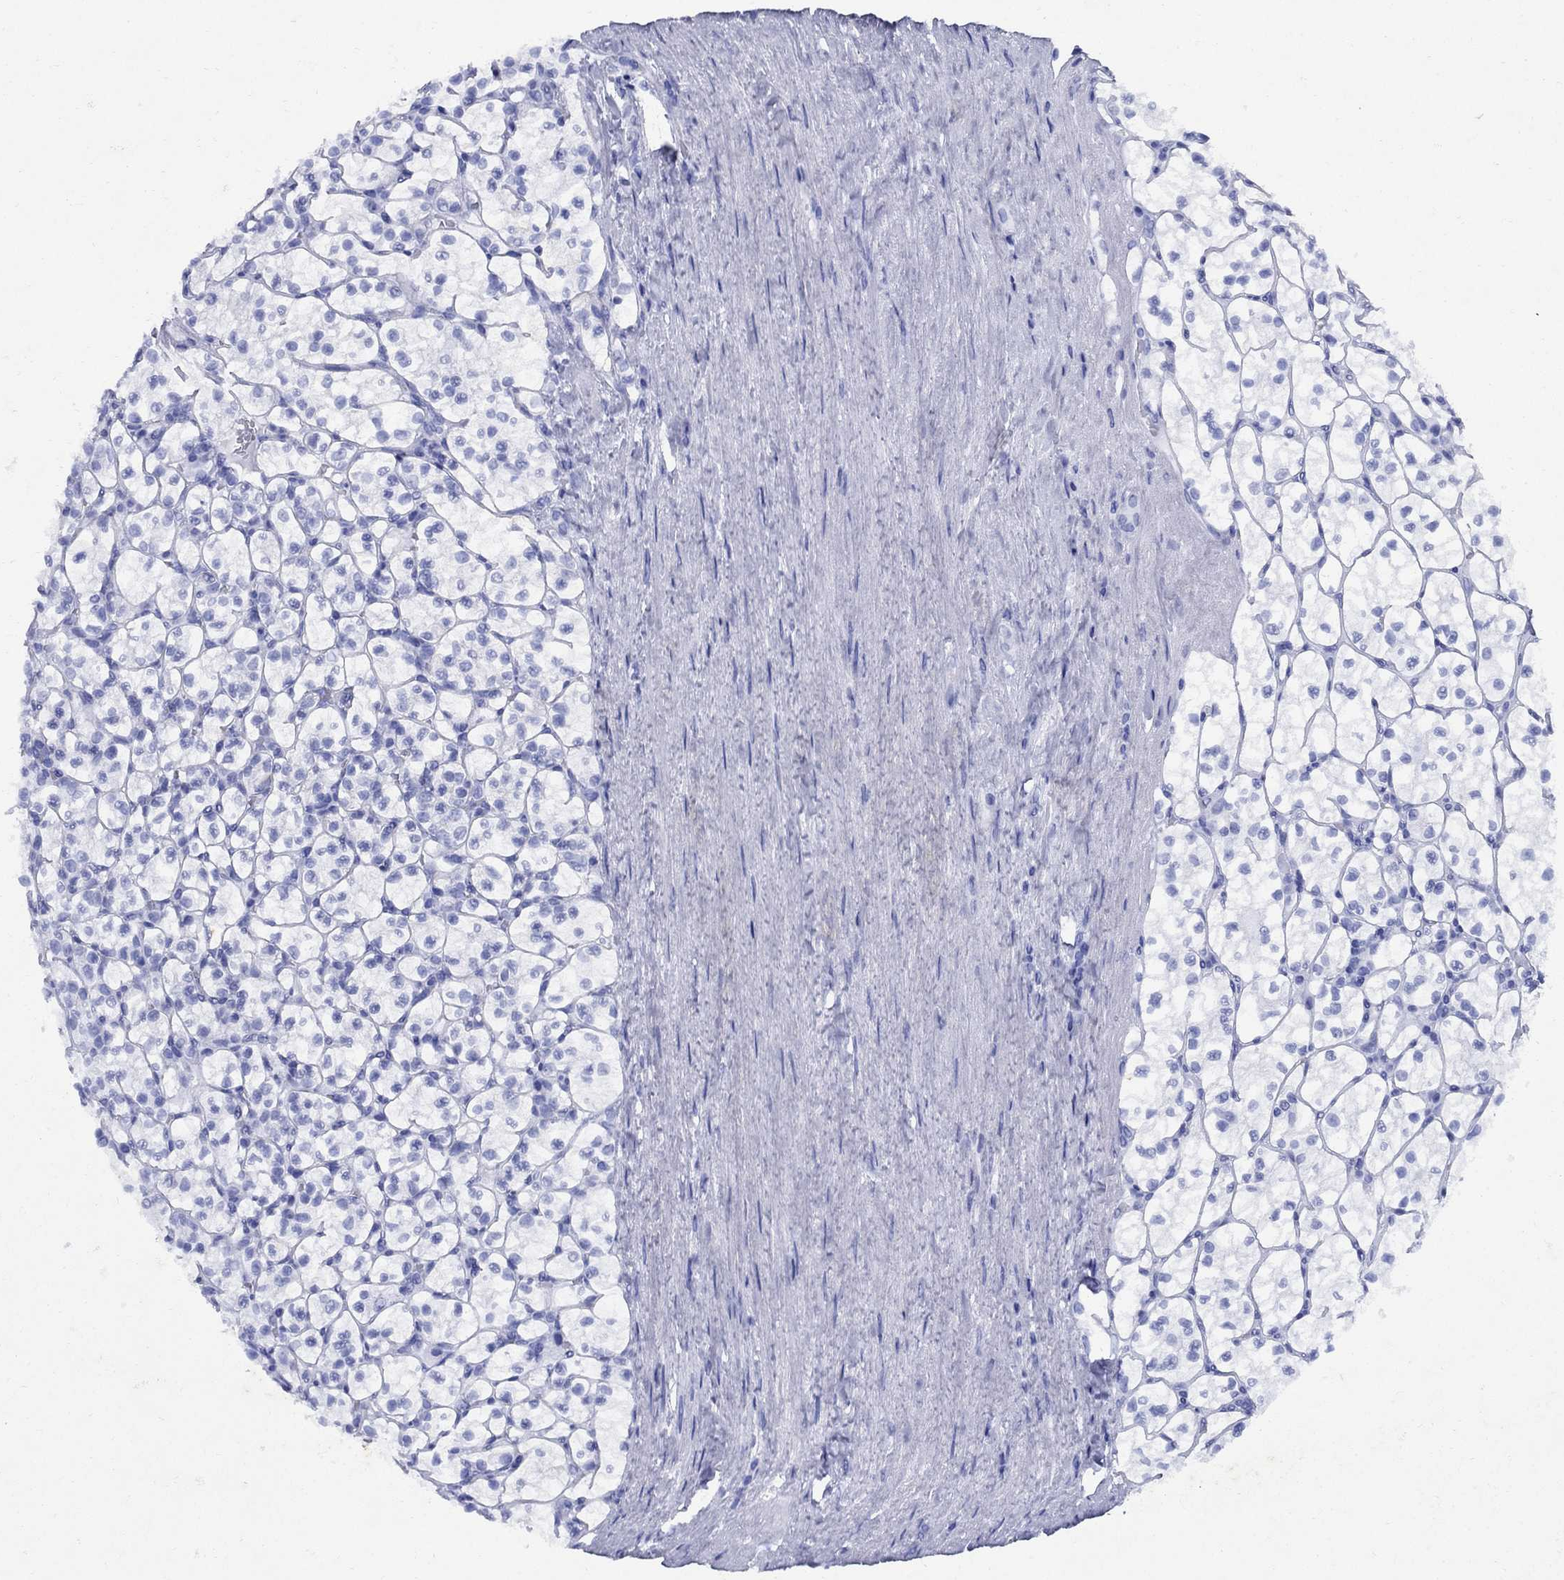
{"staining": {"intensity": "negative", "quantity": "none", "location": "none"}, "tissue": "renal cancer", "cell_type": "Tumor cells", "image_type": "cancer", "snomed": [{"axis": "morphology", "description": "Adenocarcinoma, NOS"}, {"axis": "topography", "description": "Kidney"}], "caption": "The photomicrograph exhibits no significant positivity in tumor cells of renal adenocarcinoma.", "gene": "CD1A", "patient": {"sex": "female", "age": 89}}